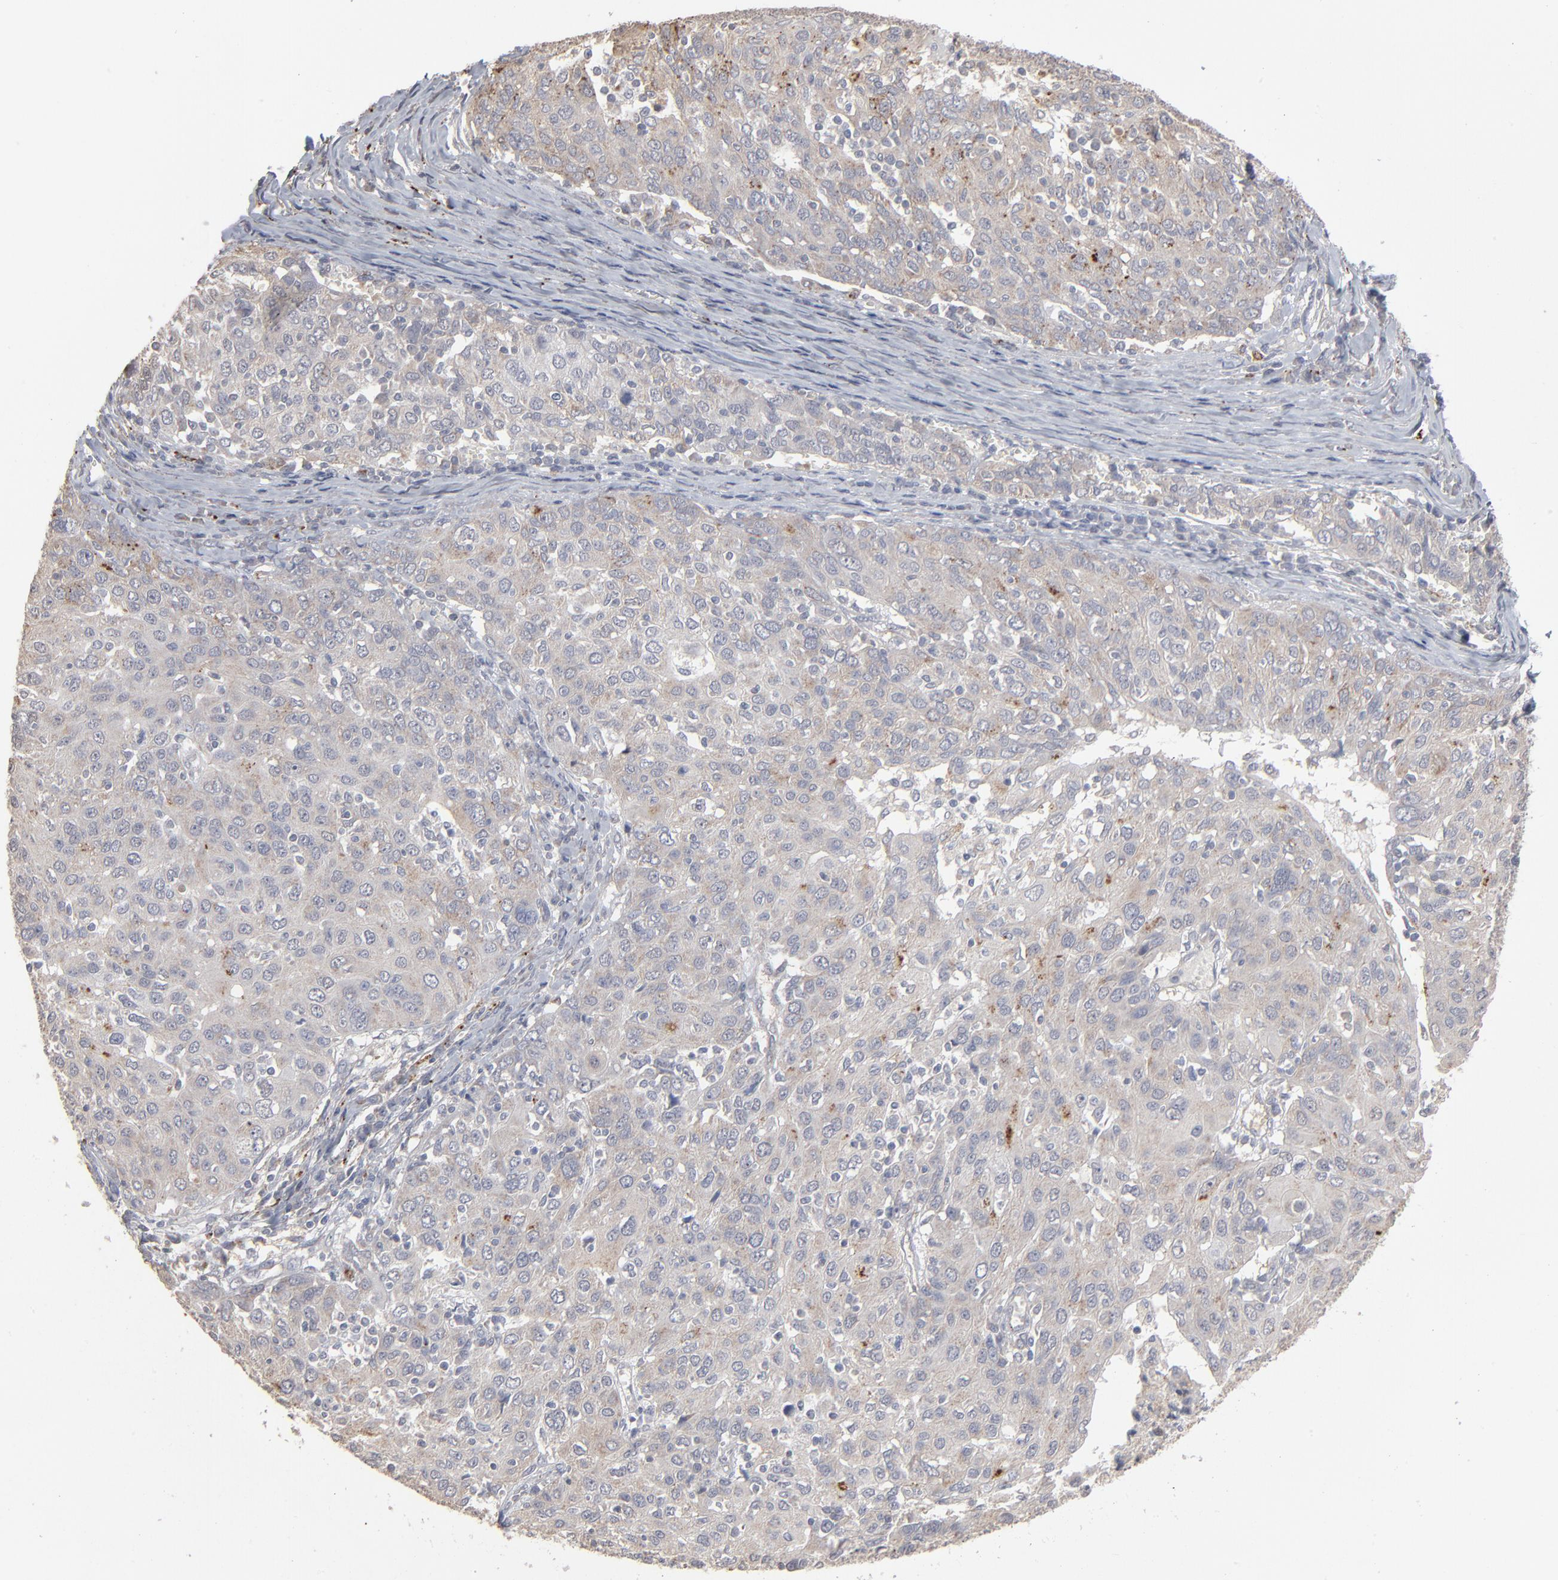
{"staining": {"intensity": "negative", "quantity": "none", "location": "none"}, "tissue": "ovarian cancer", "cell_type": "Tumor cells", "image_type": "cancer", "snomed": [{"axis": "morphology", "description": "Carcinoma, endometroid"}, {"axis": "topography", "description": "Ovary"}], "caption": "Immunohistochemical staining of endometroid carcinoma (ovarian) shows no significant staining in tumor cells.", "gene": "POMT2", "patient": {"sex": "female", "age": 50}}